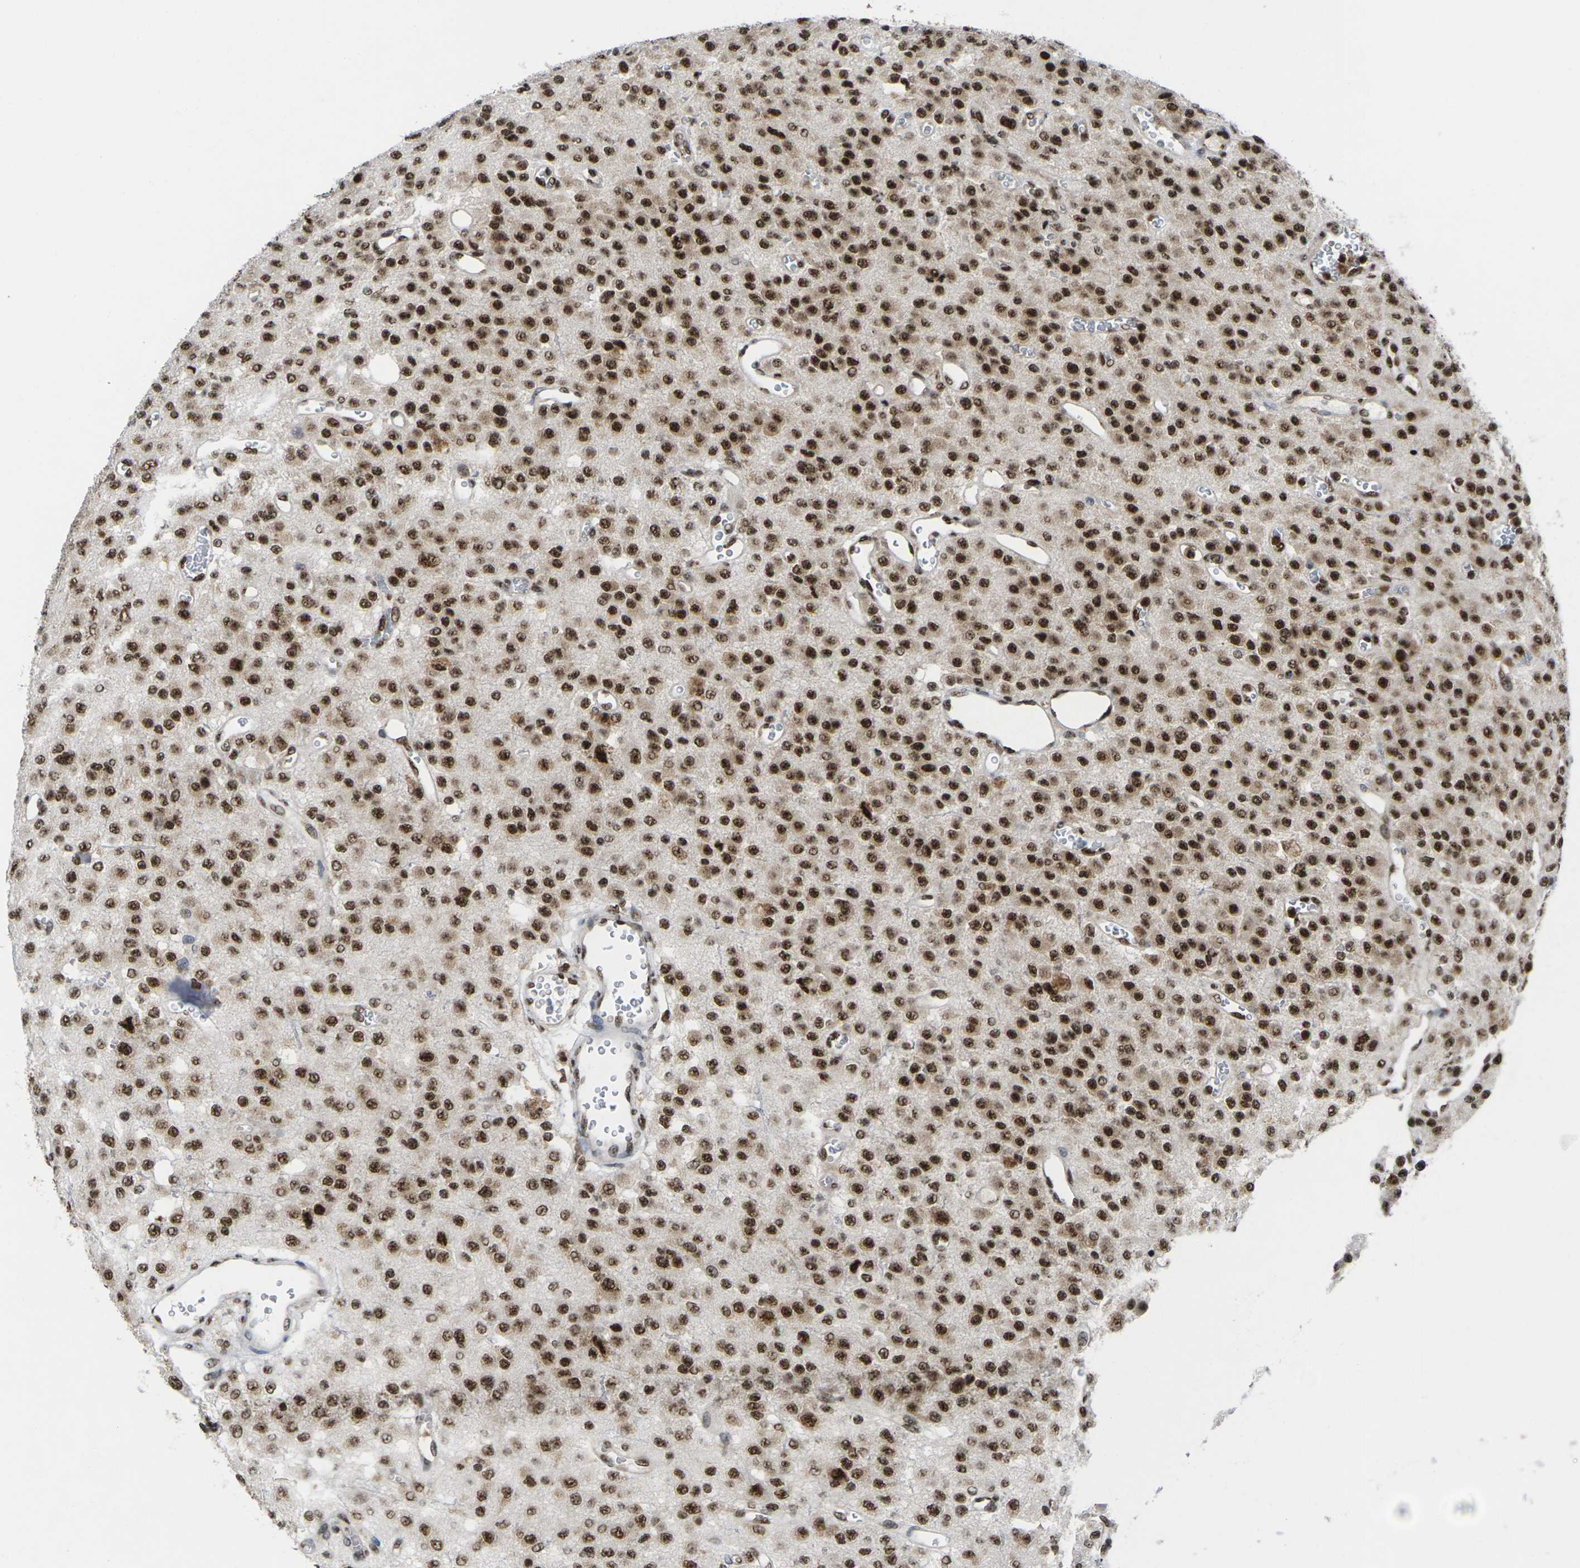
{"staining": {"intensity": "strong", "quantity": ">75%", "location": "nuclear"}, "tissue": "glioma", "cell_type": "Tumor cells", "image_type": "cancer", "snomed": [{"axis": "morphology", "description": "Glioma, malignant, Low grade"}, {"axis": "topography", "description": "Cerebral cortex"}], "caption": "Malignant low-grade glioma stained with IHC reveals strong nuclear staining in about >75% of tumor cells. Using DAB (3,3'-diaminobenzidine) (brown) and hematoxylin (blue) stains, captured at high magnification using brightfield microscopy.", "gene": "MAGOH", "patient": {"sex": "female", "age": 47}}